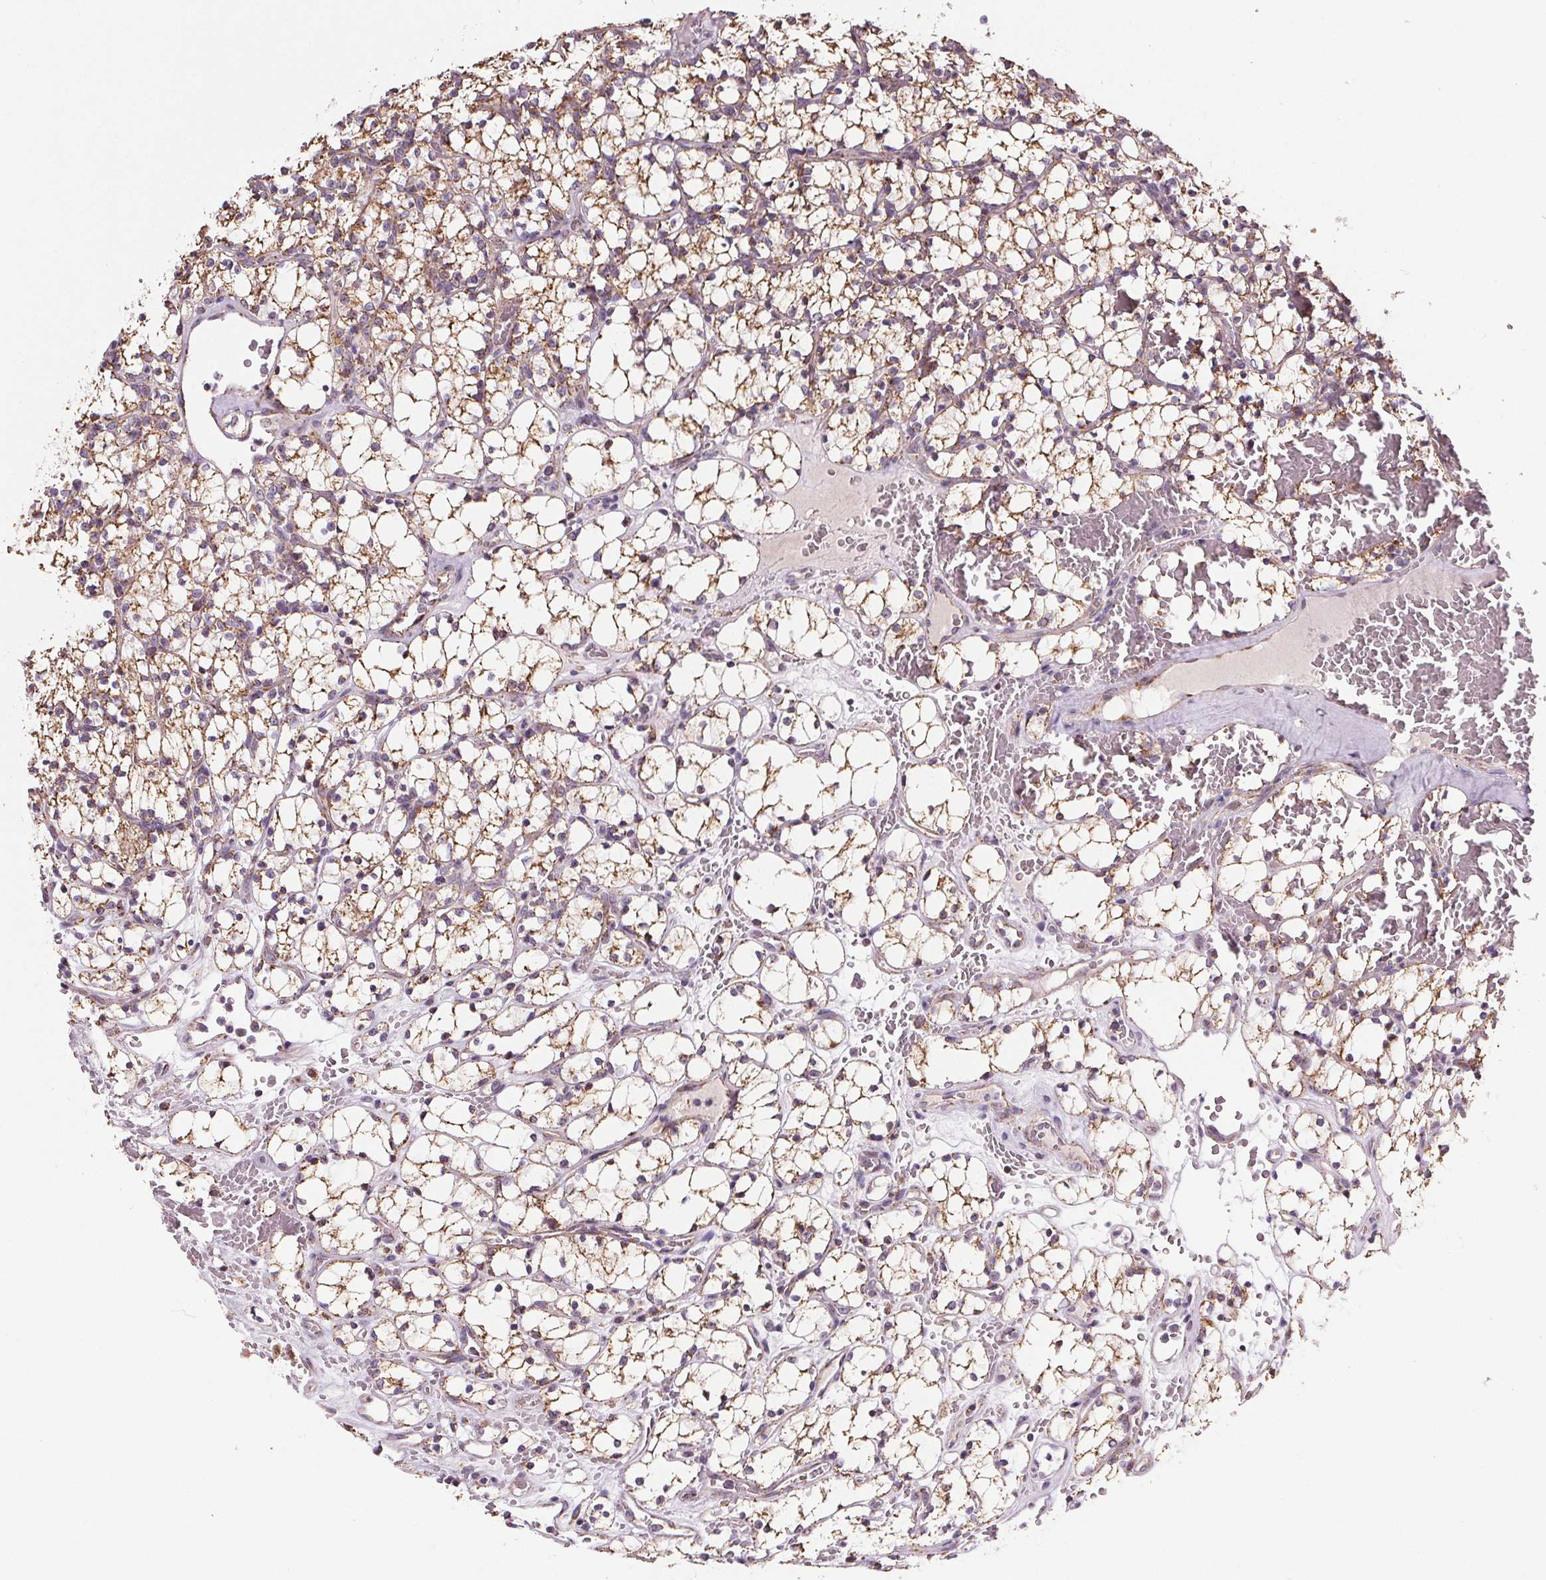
{"staining": {"intensity": "moderate", "quantity": ">75%", "location": "cytoplasmic/membranous"}, "tissue": "renal cancer", "cell_type": "Tumor cells", "image_type": "cancer", "snomed": [{"axis": "morphology", "description": "Adenocarcinoma, NOS"}, {"axis": "topography", "description": "Kidney"}], "caption": "Renal cancer (adenocarcinoma) stained with immunohistochemistry (IHC) demonstrates moderate cytoplasmic/membranous staining in approximately >75% of tumor cells. (DAB (3,3'-diaminobenzidine) = brown stain, brightfield microscopy at high magnification).", "gene": "SUCLA2", "patient": {"sex": "female", "age": 69}}